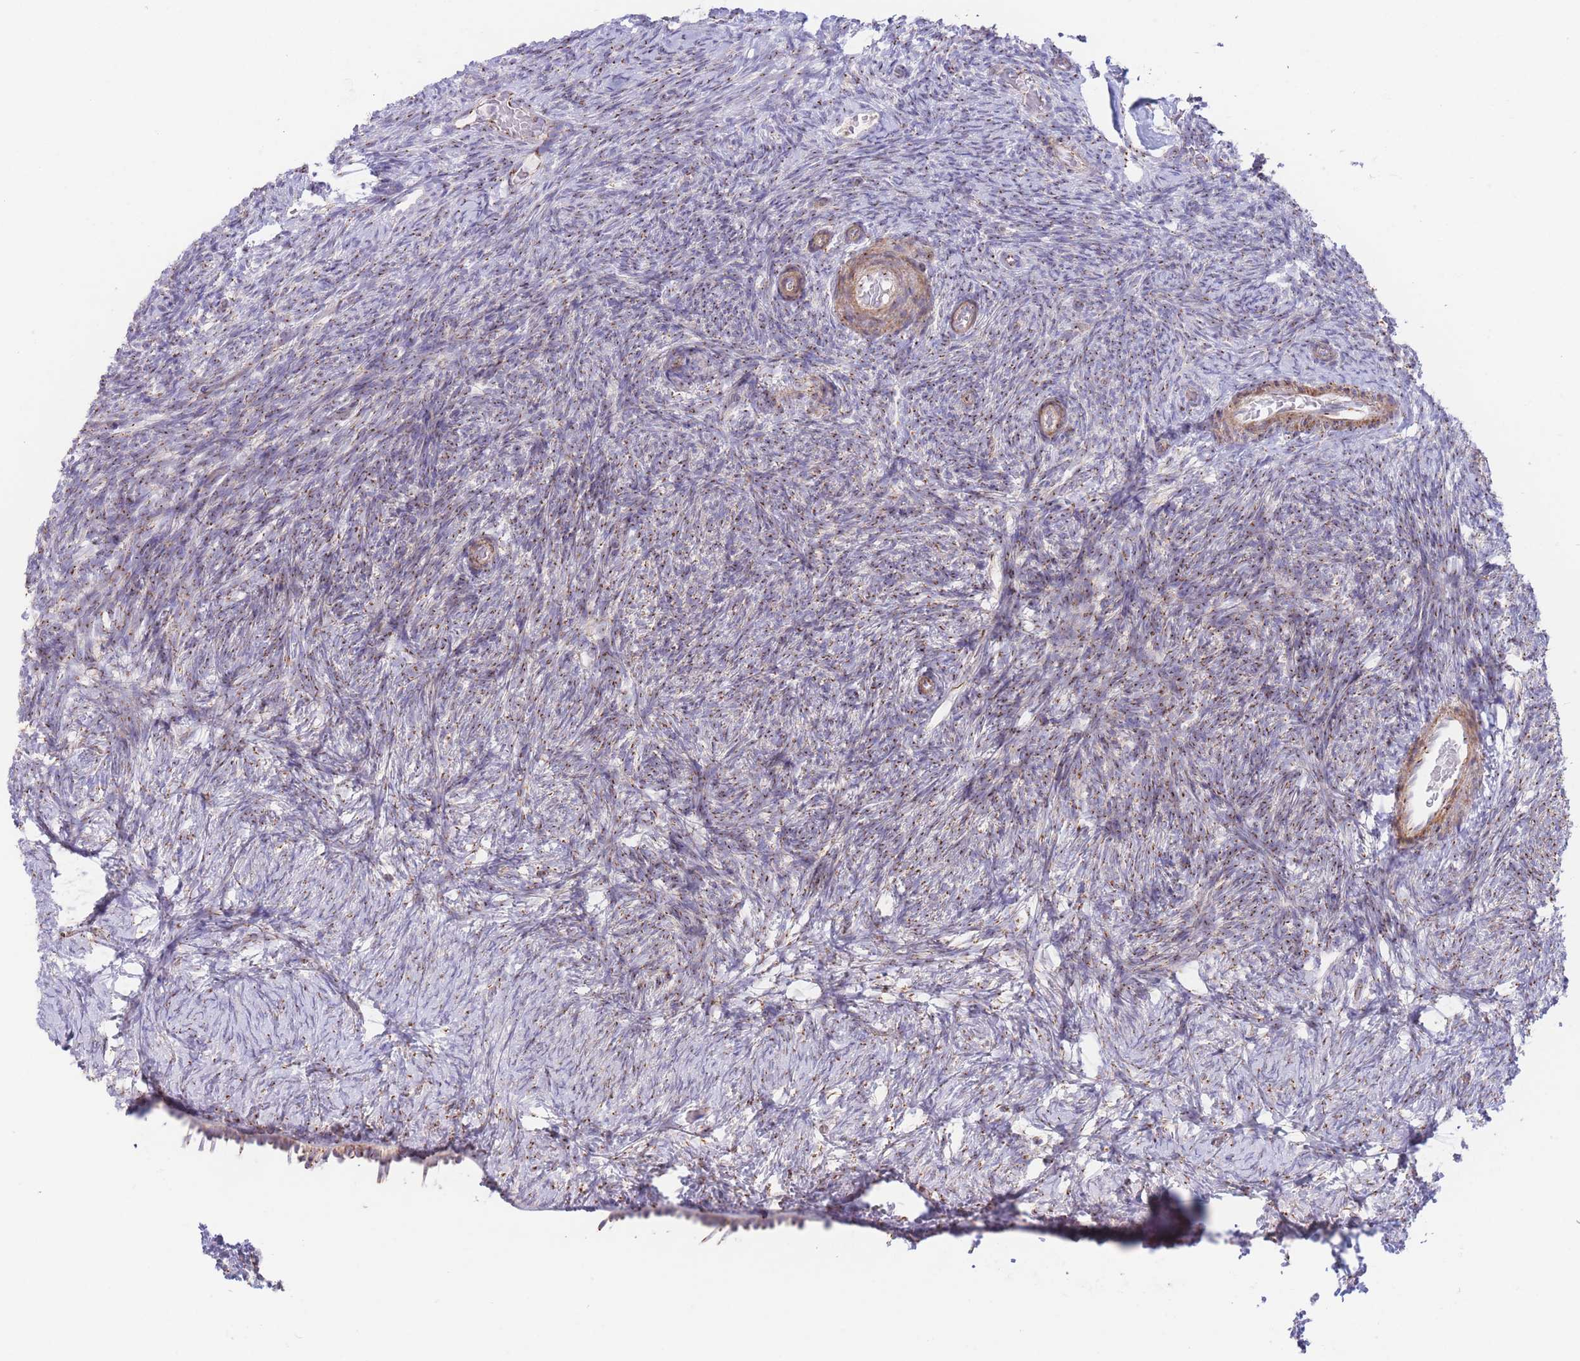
{"staining": {"intensity": "weak", "quantity": "<25%", "location": "cytoplasmic/membranous"}, "tissue": "ovary", "cell_type": "Ovarian stroma cells", "image_type": "normal", "snomed": [{"axis": "morphology", "description": "Normal tissue, NOS"}, {"axis": "topography", "description": "Ovary"}], "caption": "Human ovary stained for a protein using IHC displays no positivity in ovarian stroma cells.", "gene": "MPND", "patient": {"sex": "female", "age": 39}}